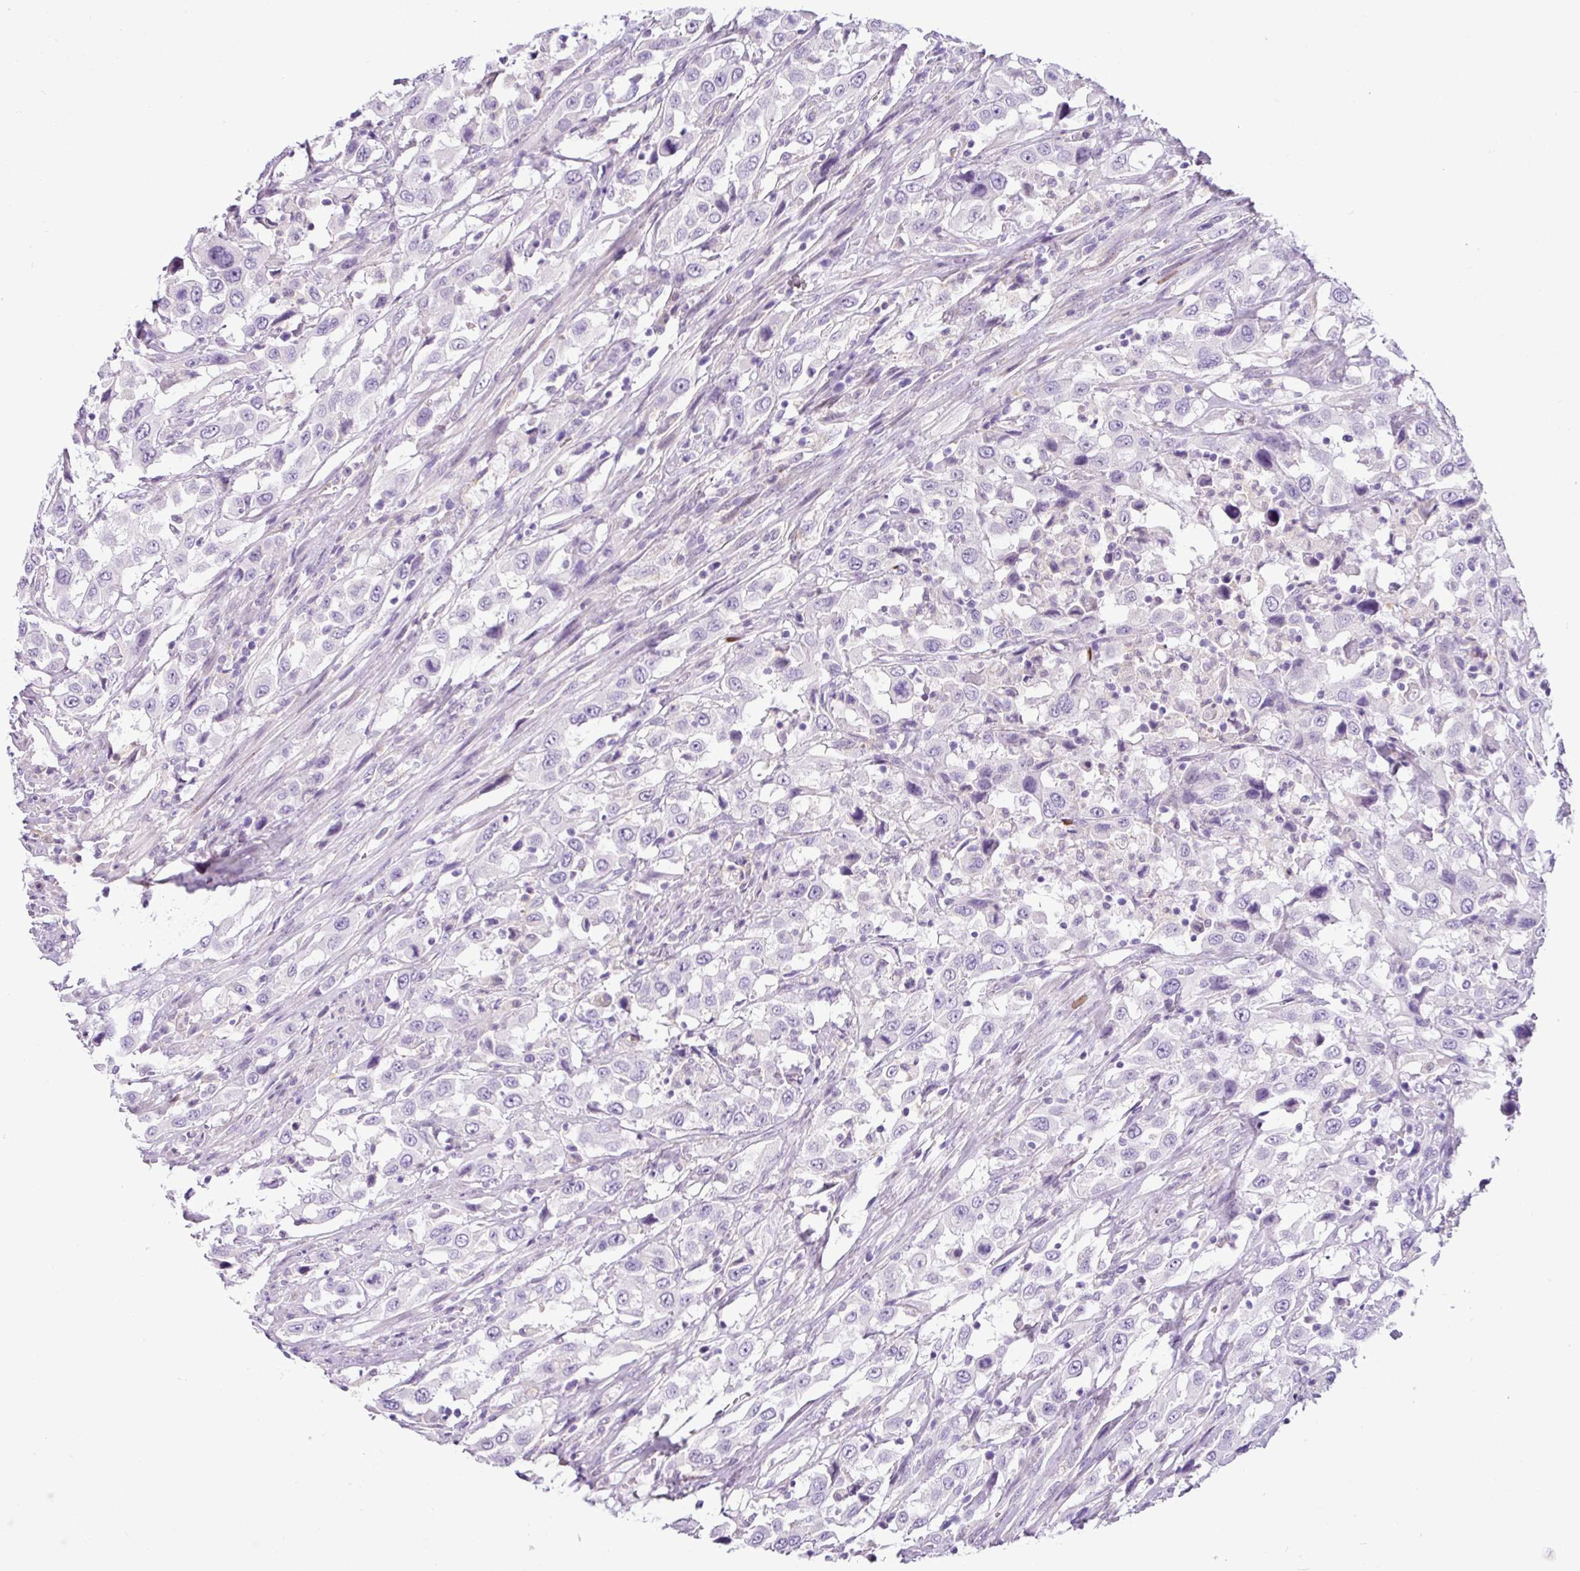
{"staining": {"intensity": "negative", "quantity": "none", "location": "none"}, "tissue": "urothelial cancer", "cell_type": "Tumor cells", "image_type": "cancer", "snomed": [{"axis": "morphology", "description": "Urothelial carcinoma, High grade"}, {"axis": "topography", "description": "Urinary bladder"}], "caption": "IHC of urothelial carcinoma (high-grade) demonstrates no staining in tumor cells.", "gene": "HMCN2", "patient": {"sex": "male", "age": 61}}